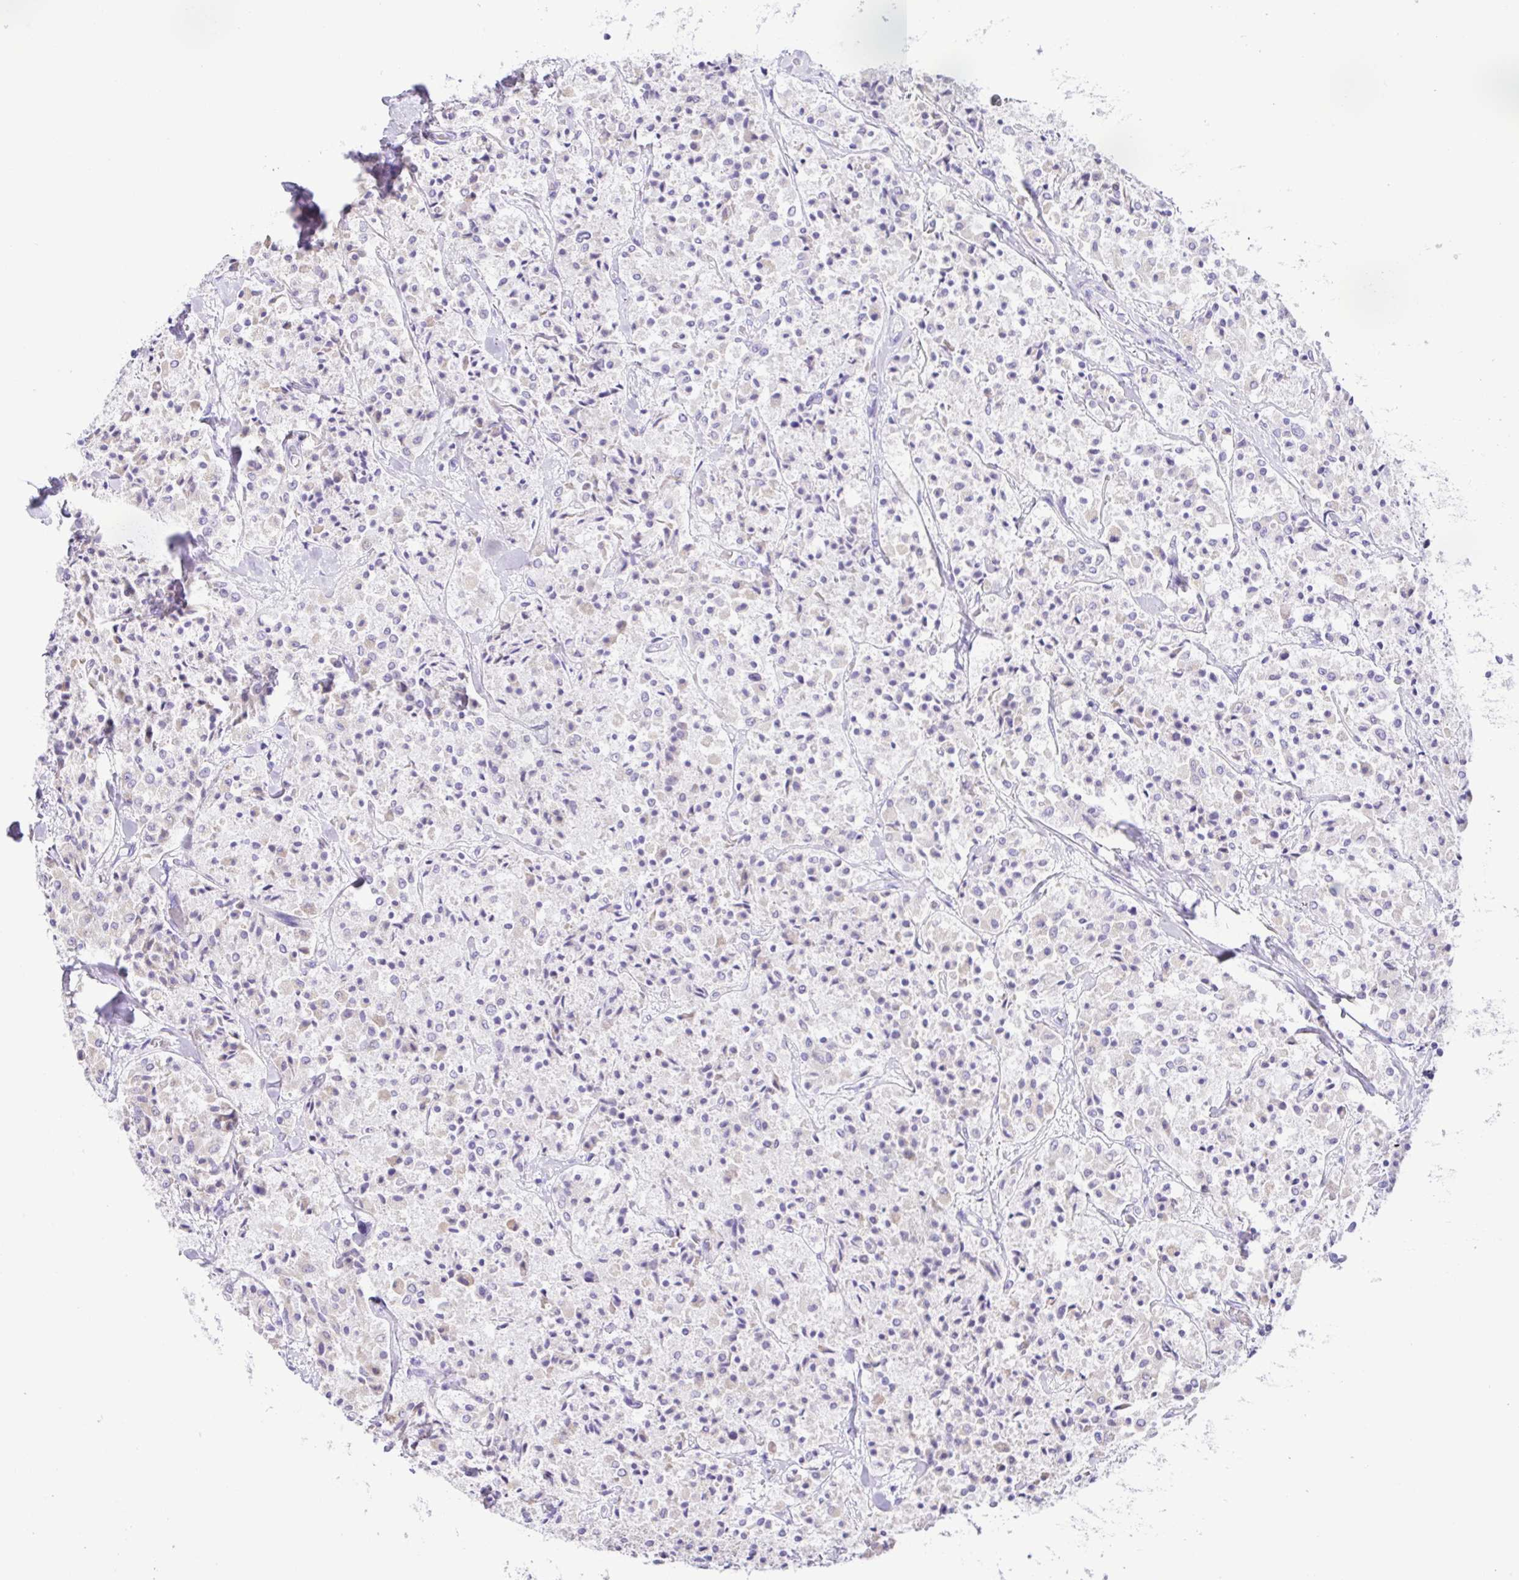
{"staining": {"intensity": "negative", "quantity": "none", "location": "none"}, "tissue": "carcinoid", "cell_type": "Tumor cells", "image_type": "cancer", "snomed": [{"axis": "morphology", "description": "Carcinoid, malignant, NOS"}, {"axis": "topography", "description": "Lung"}], "caption": "This is an immunohistochemistry micrograph of human carcinoid. There is no expression in tumor cells.", "gene": "CD72", "patient": {"sex": "male", "age": 71}}